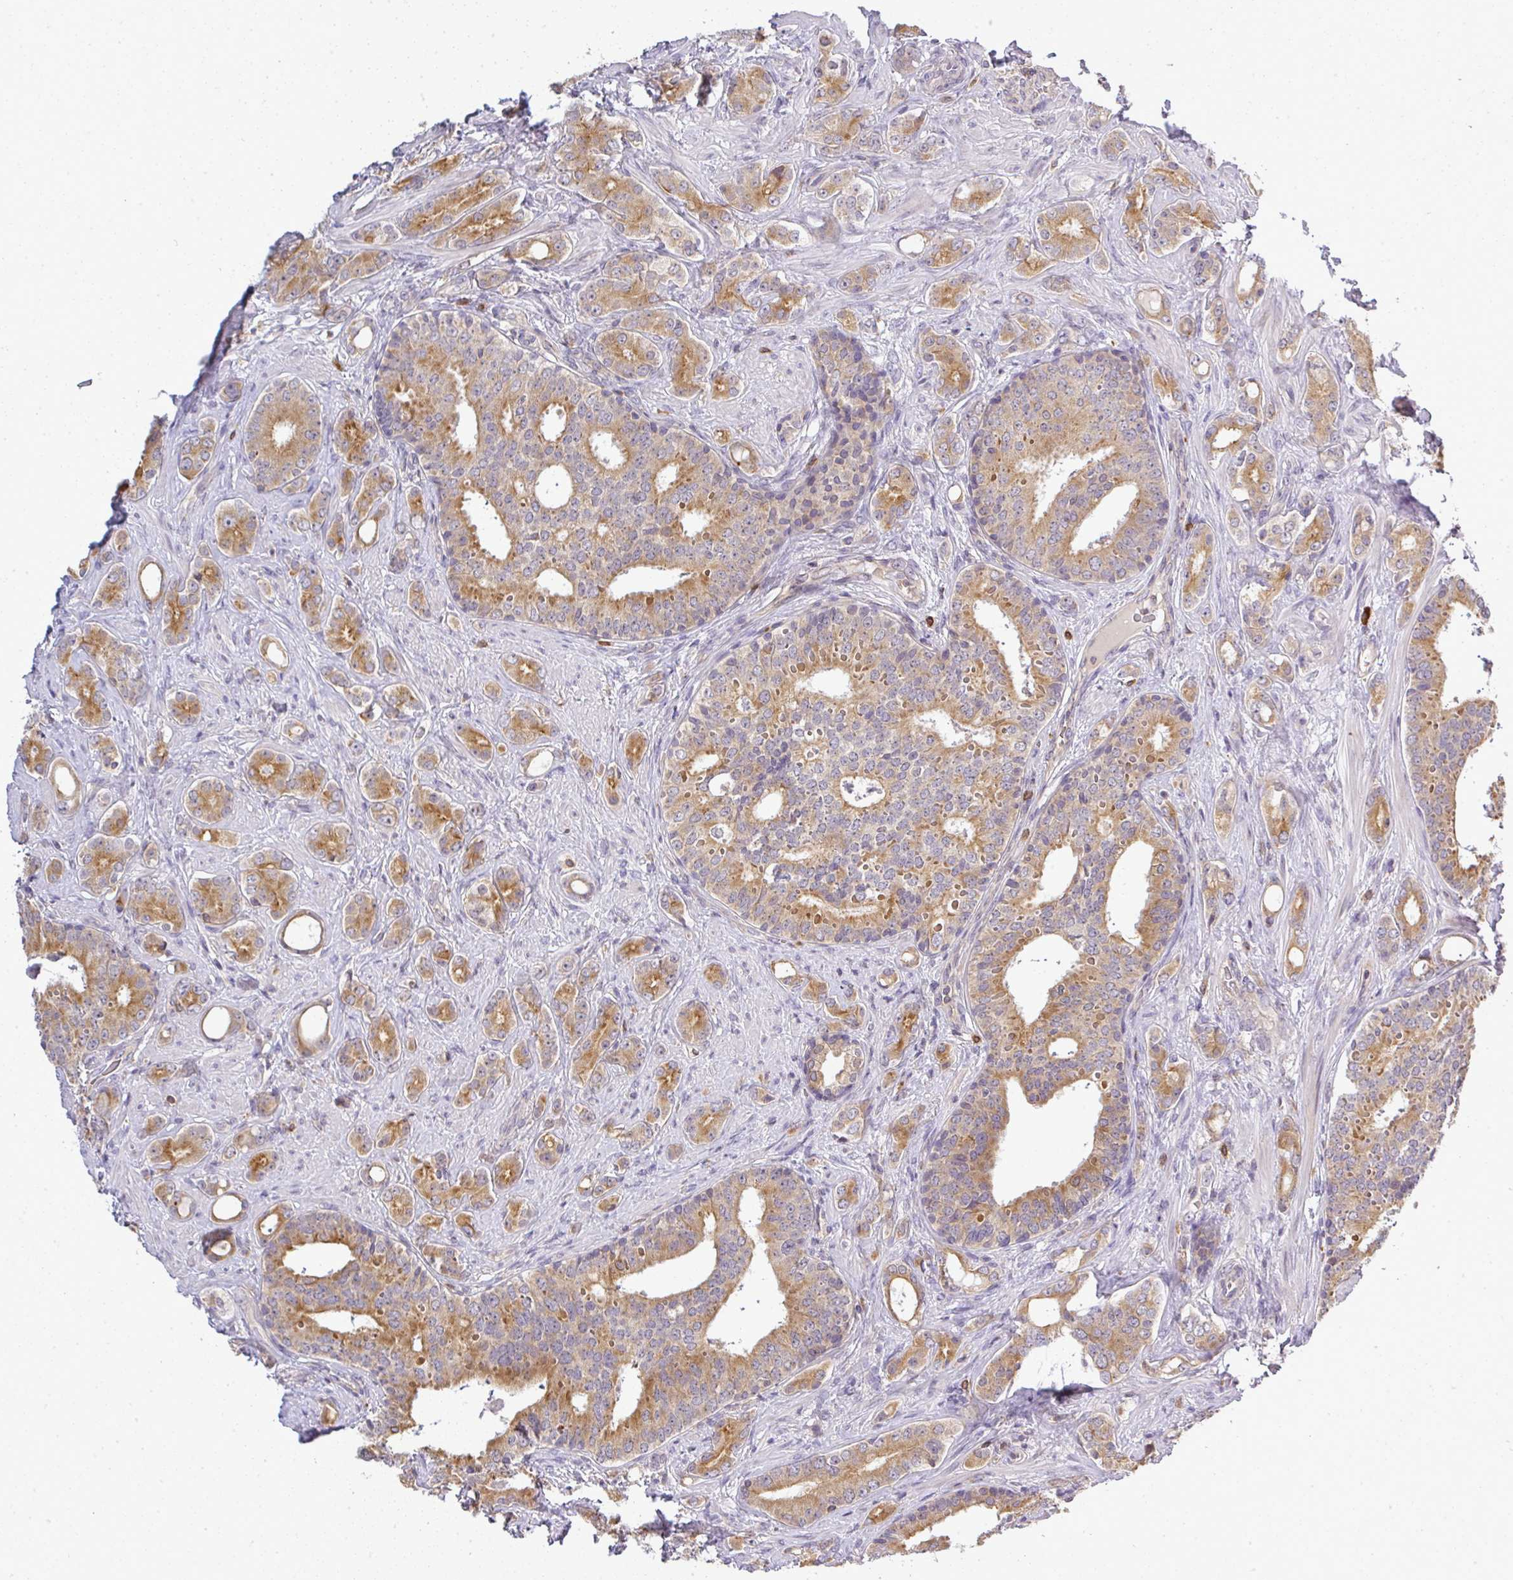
{"staining": {"intensity": "moderate", "quantity": ">75%", "location": "cytoplasmic/membranous"}, "tissue": "prostate cancer", "cell_type": "Tumor cells", "image_type": "cancer", "snomed": [{"axis": "morphology", "description": "Adenocarcinoma, High grade"}, {"axis": "topography", "description": "Prostate"}], "caption": "IHC of prostate cancer reveals medium levels of moderate cytoplasmic/membranous positivity in about >75% of tumor cells.", "gene": "FAM153A", "patient": {"sex": "male", "age": 62}}